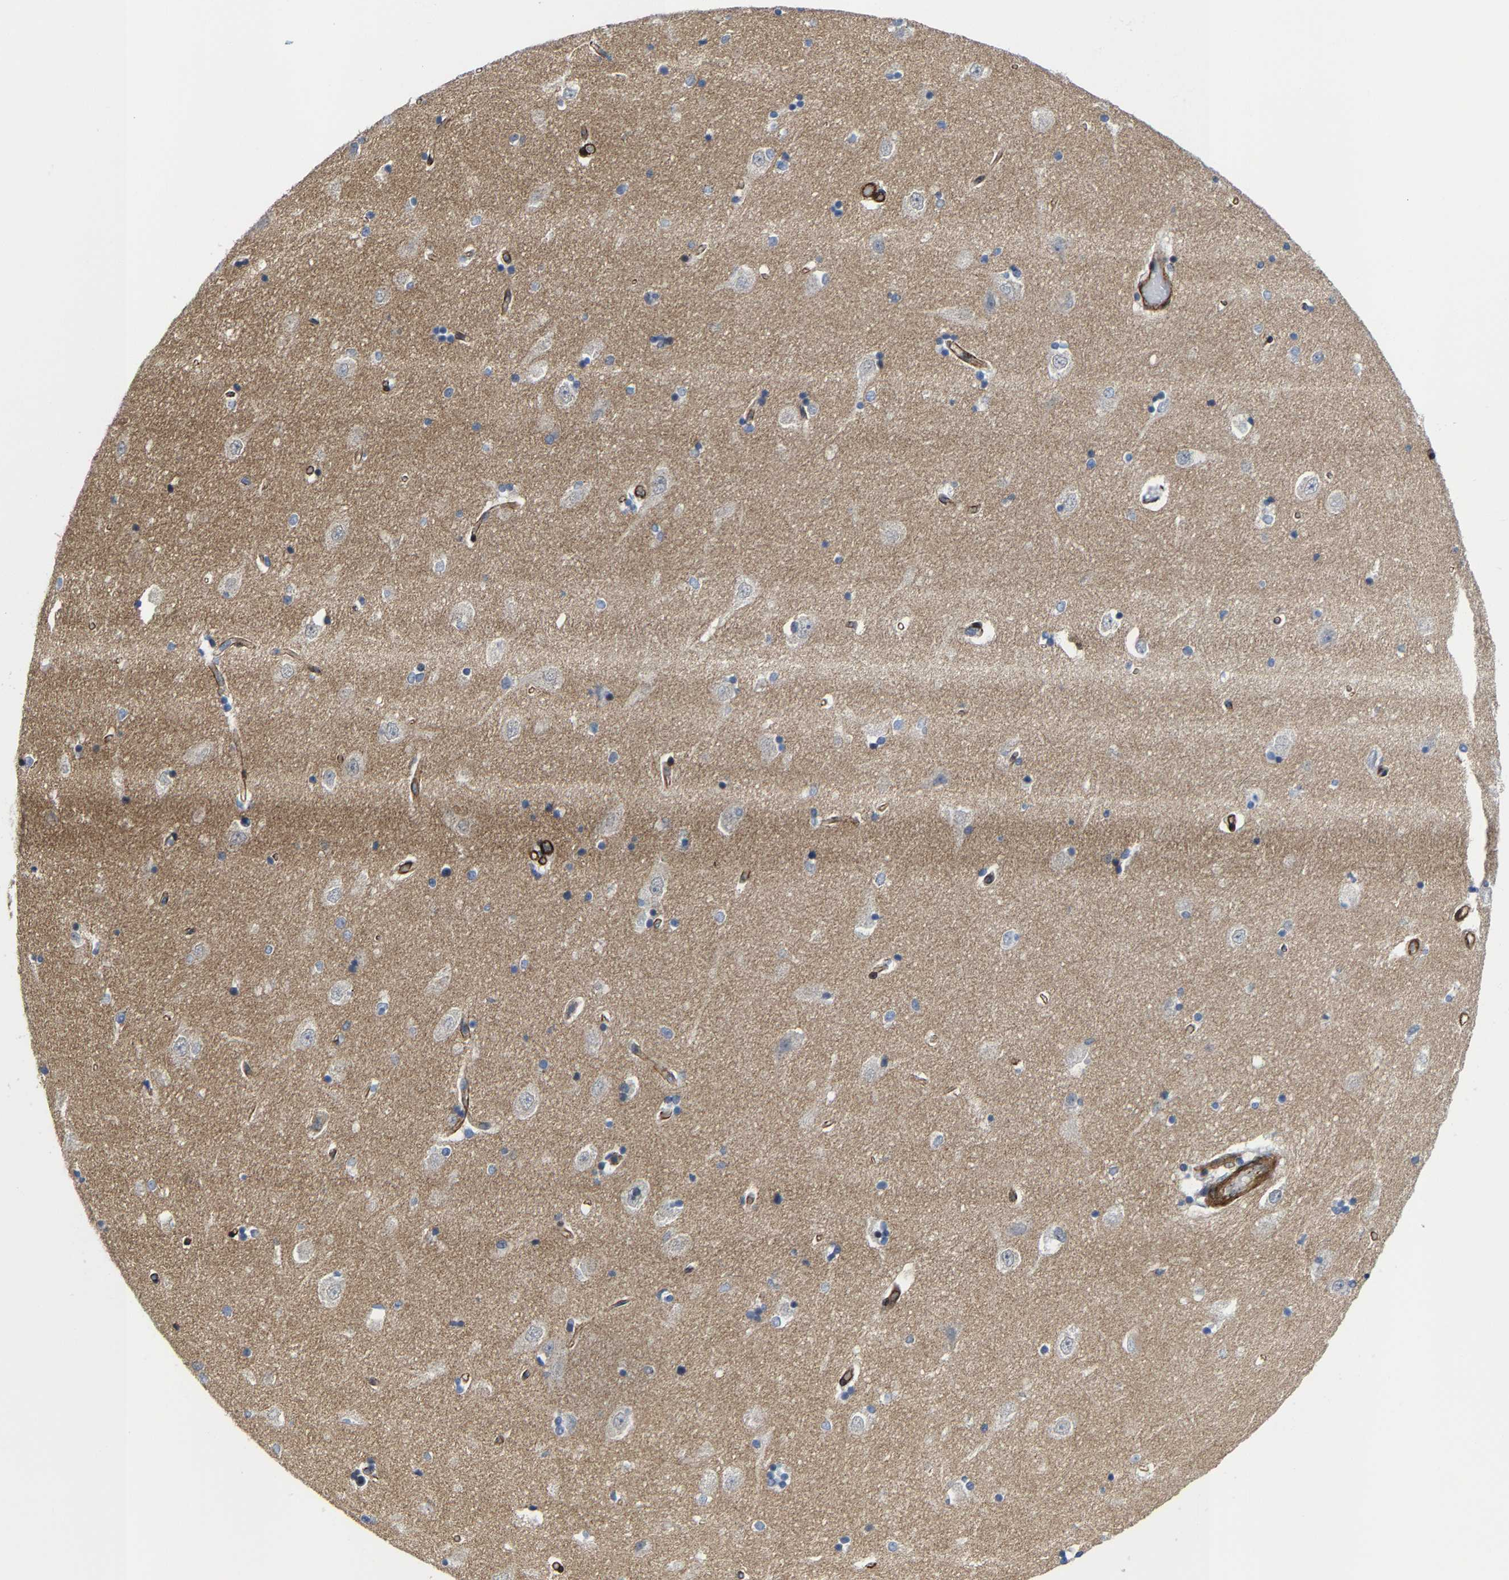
{"staining": {"intensity": "negative", "quantity": "none", "location": "none"}, "tissue": "hippocampus", "cell_type": "Glial cells", "image_type": "normal", "snomed": [{"axis": "morphology", "description": "Normal tissue, NOS"}, {"axis": "topography", "description": "Hippocampus"}], "caption": "Human hippocampus stained for a protein using immunohistochemistry exhibits no expression in glial cells.", "gene": "TGFB1I1", "patient": {"sex": "male", "age": 45}}